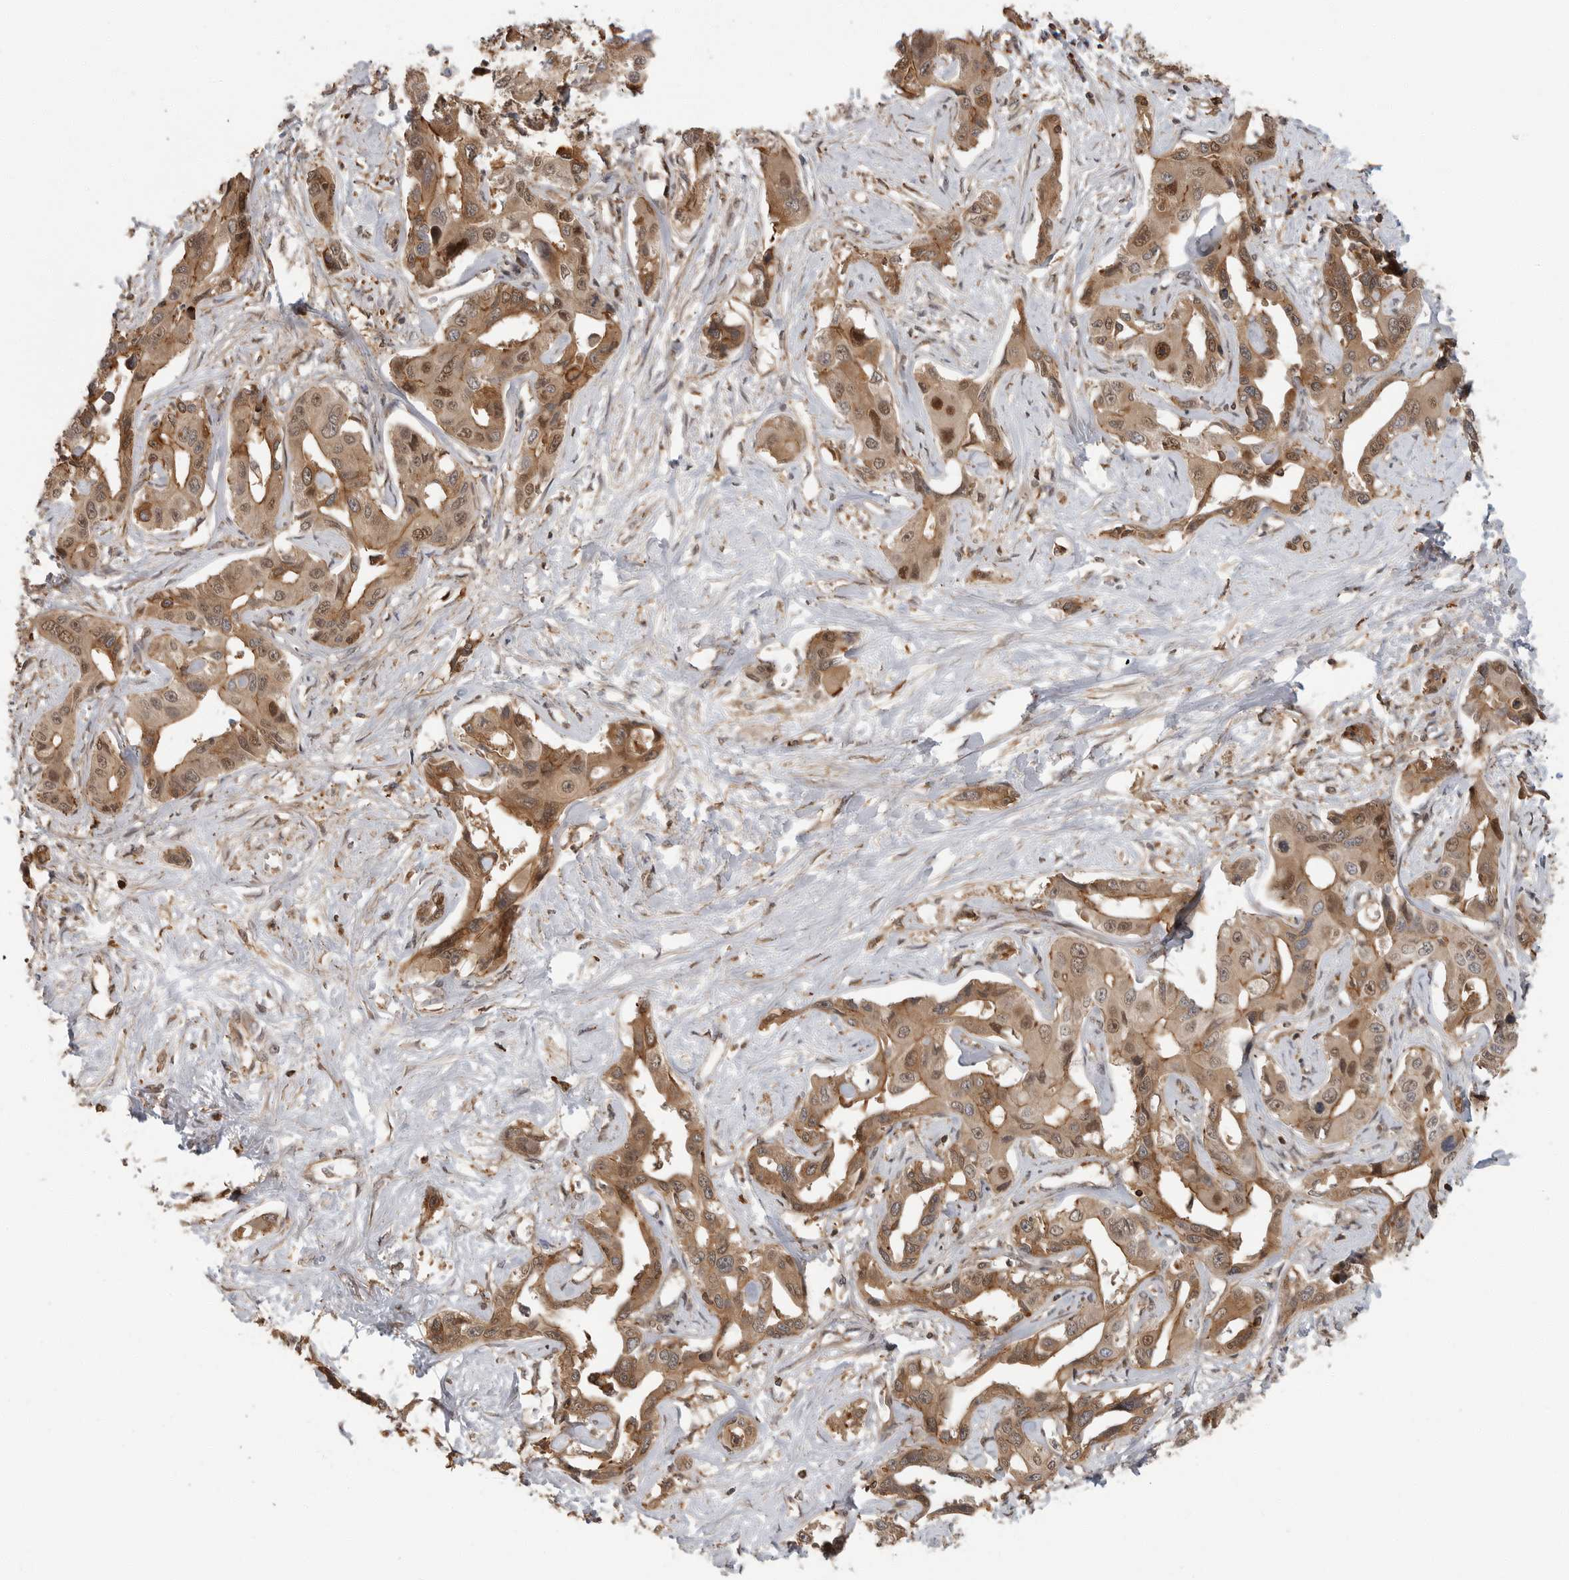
{"staining": {"intensity": "moderate", "quantity": ">75%", "location": "cytoplasmic/membranous,nuclear"}, "tissue": "liver cancer", "cell_type": "Tumor cells", "image_type": "cancer", "snomed": [{"axis": "morphology", "description": "Cholangiocarcinoma"}, {"axis": "topography", "description": "Liver"}], "caption": "Immunohistochemical staining of human liver cancer exhibits medium levels of moderate cytoplasmic/membranous and nuclear protein staining in about >75% of tumor cells.", "gene": "ERN1", "patient": {"sex": "male", "age": 59}}